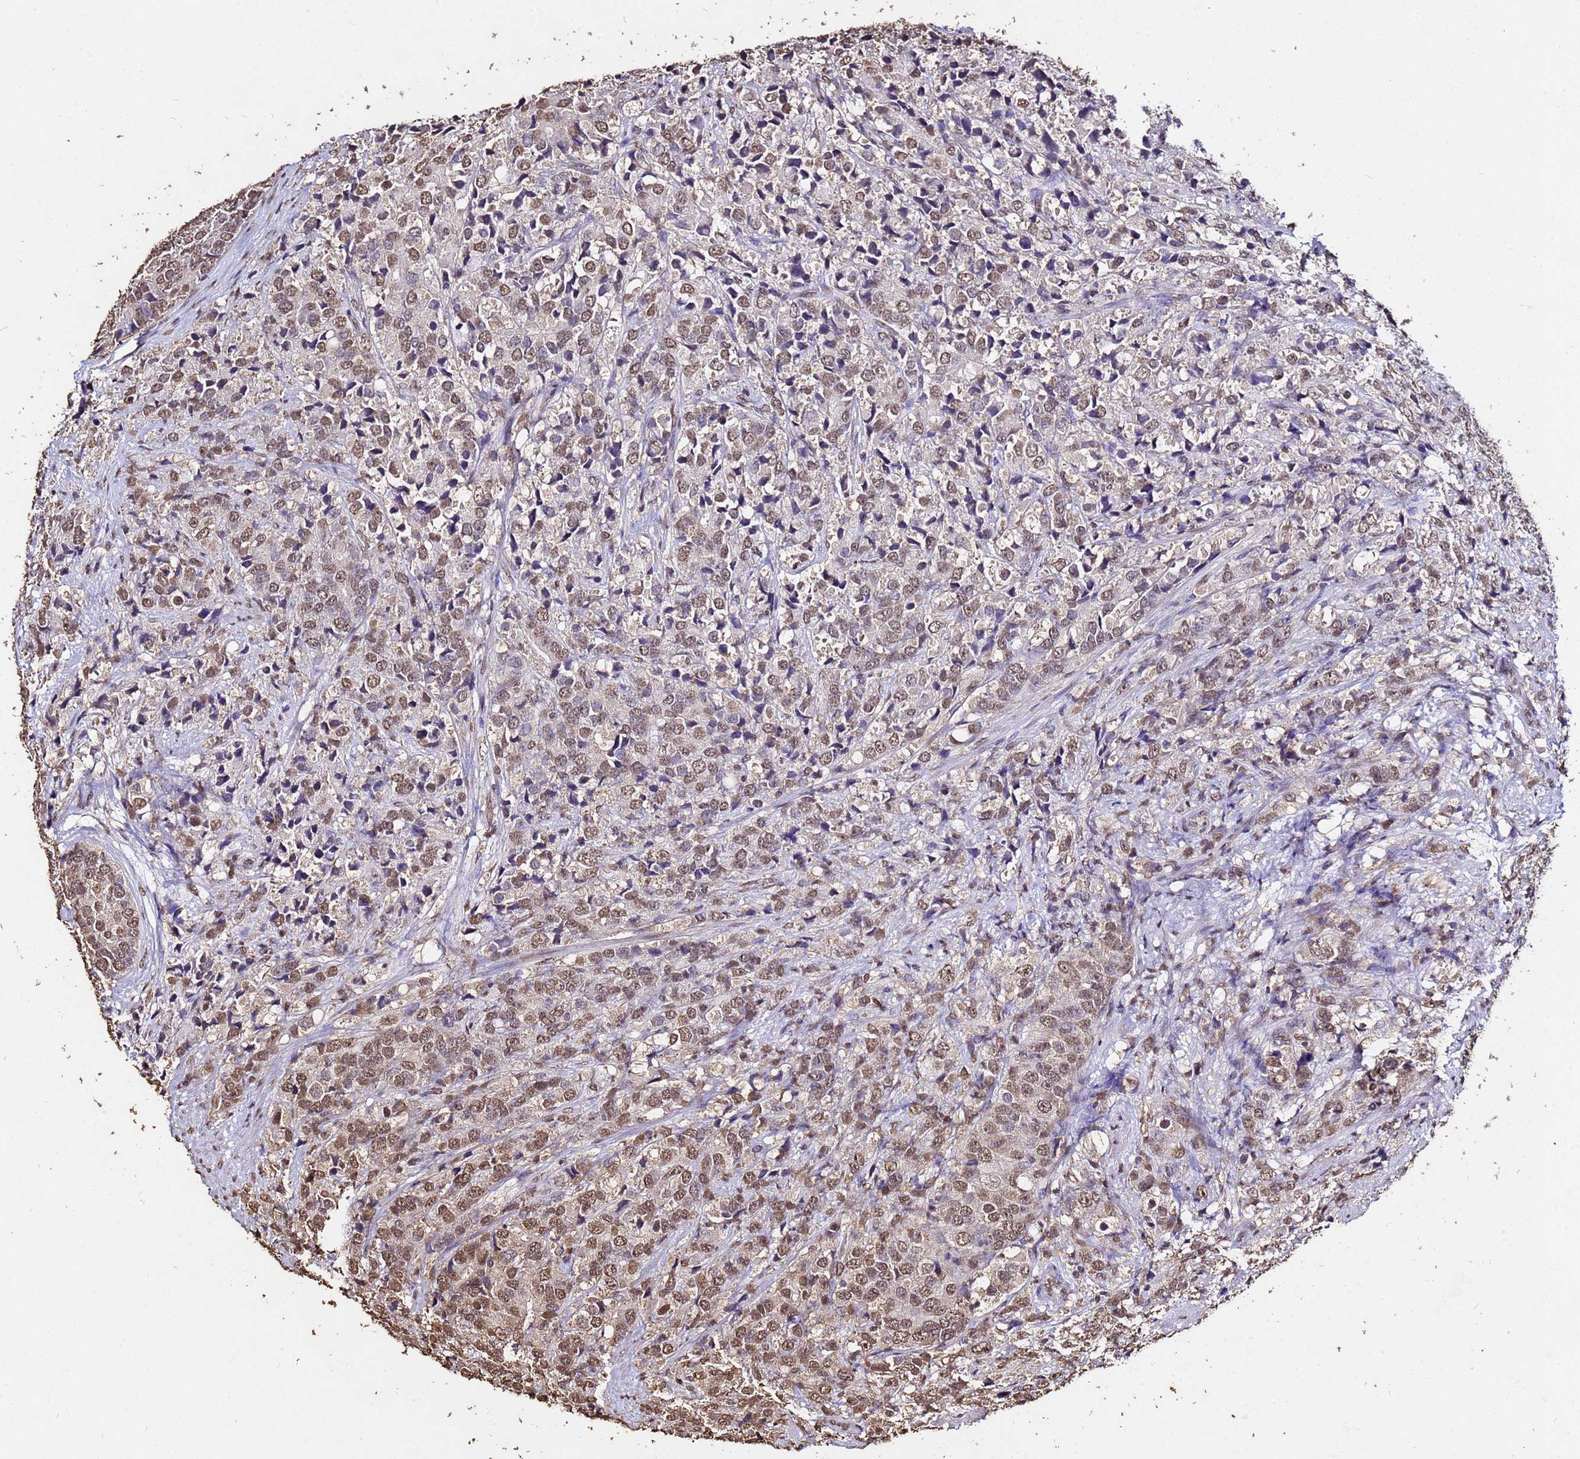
{"staining": {"intensity": "moderate", "quantity": ">75%", "location": "nuclear"}, "tissue": "prostate cancer", "cell_type": "Tumor cells", "image_type": "cancer", "snomed": [{"axis": "morphology", "description": "Adenocarcinoma, High grade"}, {"axis": "topography", "description": "Prostate"}], "caption": "The immunohistochemical stain shows moderate nuclear staining in tumor cells of prostate cancer tissue. (DAB (3,3'-diaminobenzidine) = brown stain, brightfield microscopy at high magnification).", "gene": "MYOCD", "patient": {"sex": "male", "age": 62}}